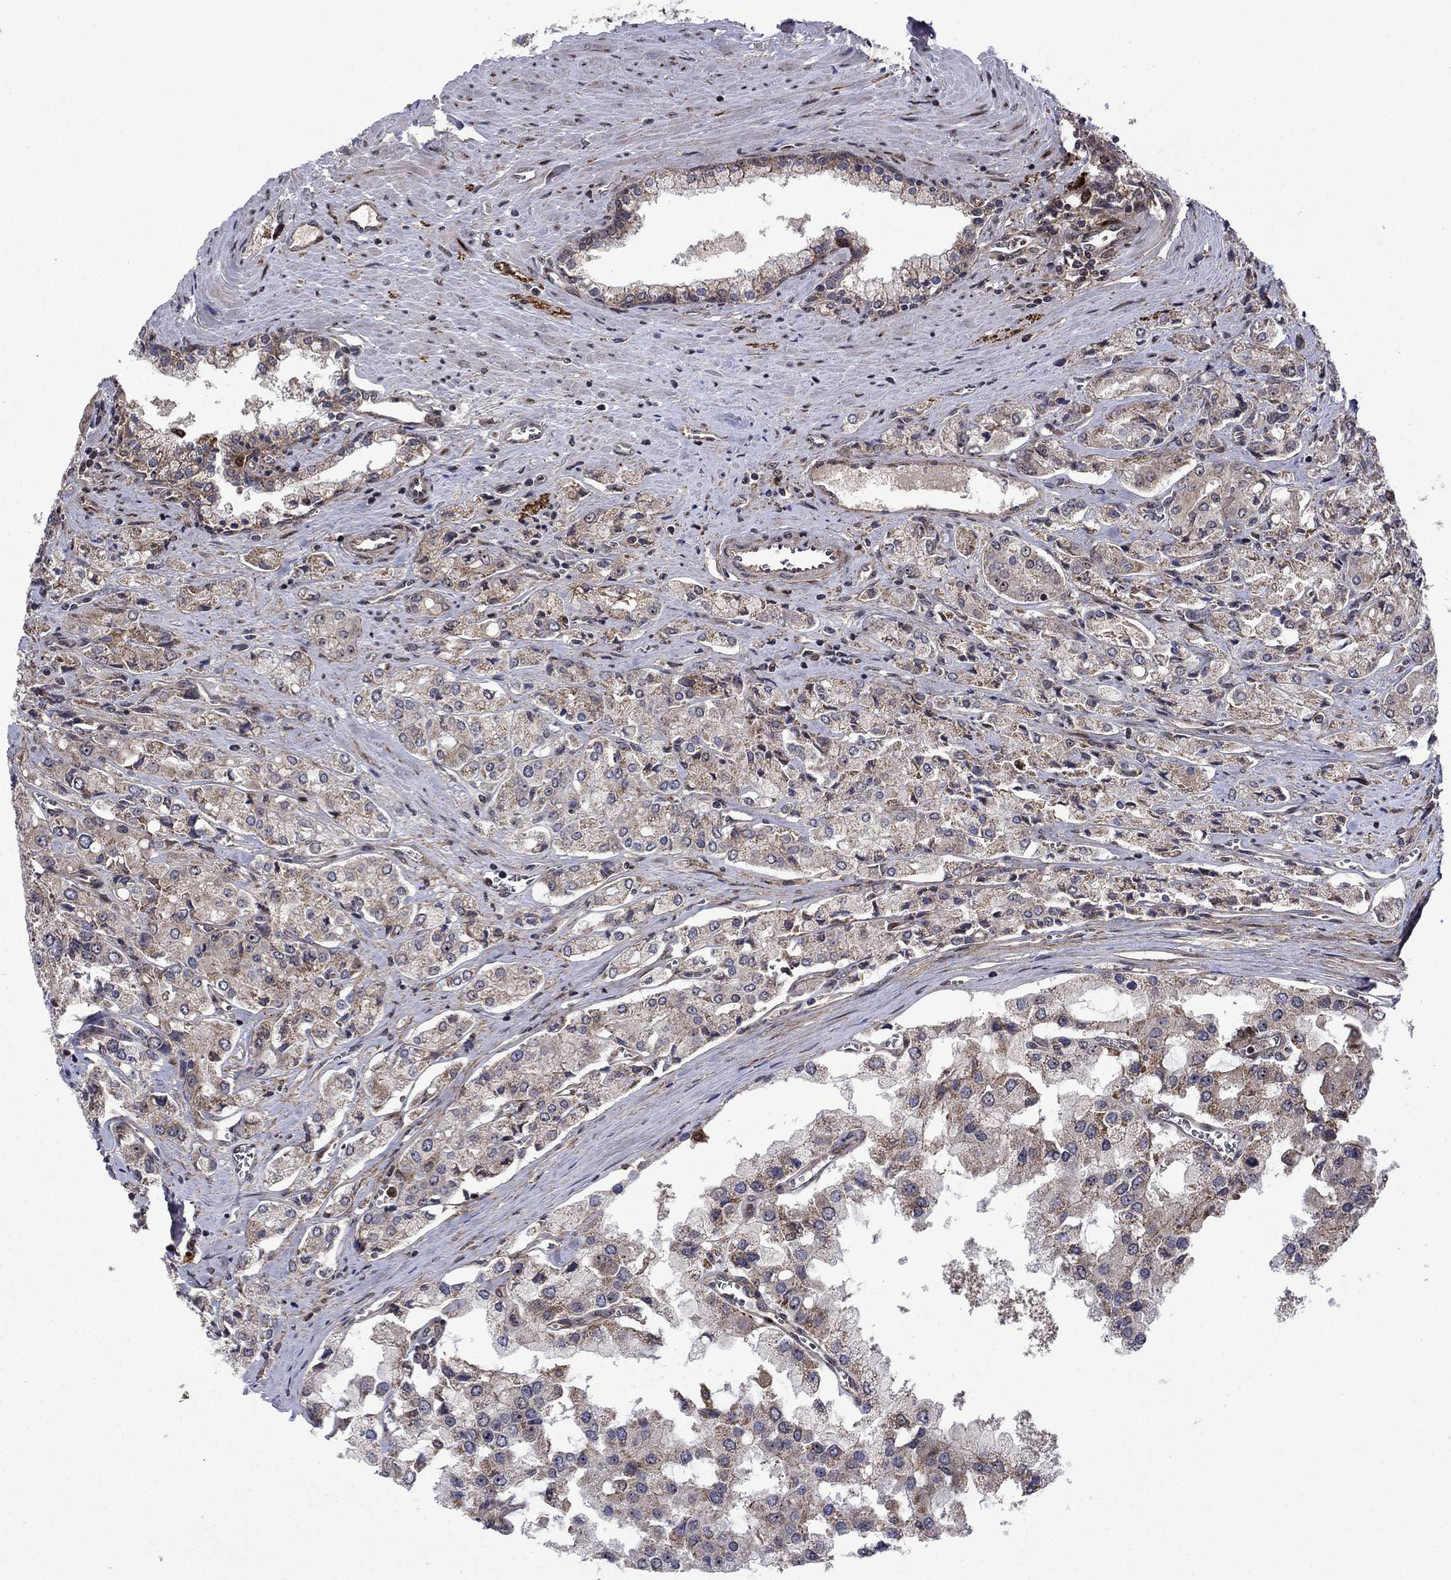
{"staining": {"intensity": "moderate", "quantity": "<25%", "location": "cytoplasmic/membranous"}, "tissue": "prostate cancer", "cell_type": "Tumor cells", "image_type": "cancer", "snomed": [{"axis": "morphology", "description": "Adenocarcinoma, NOS"}, {"axis": "topography", "description": "Prostate and seminal vesicle, NOS"}, {"axis": "topography", "description": "Prostate"}], "caption": "The photomicrograph displays staining of prostate cancer, revealing moderate cytoplasmic/membranous protein positivity (brown color) within tumor cells.", "gene": "AGTPBP1", "patient": {"sex": "male", "age": 67}}